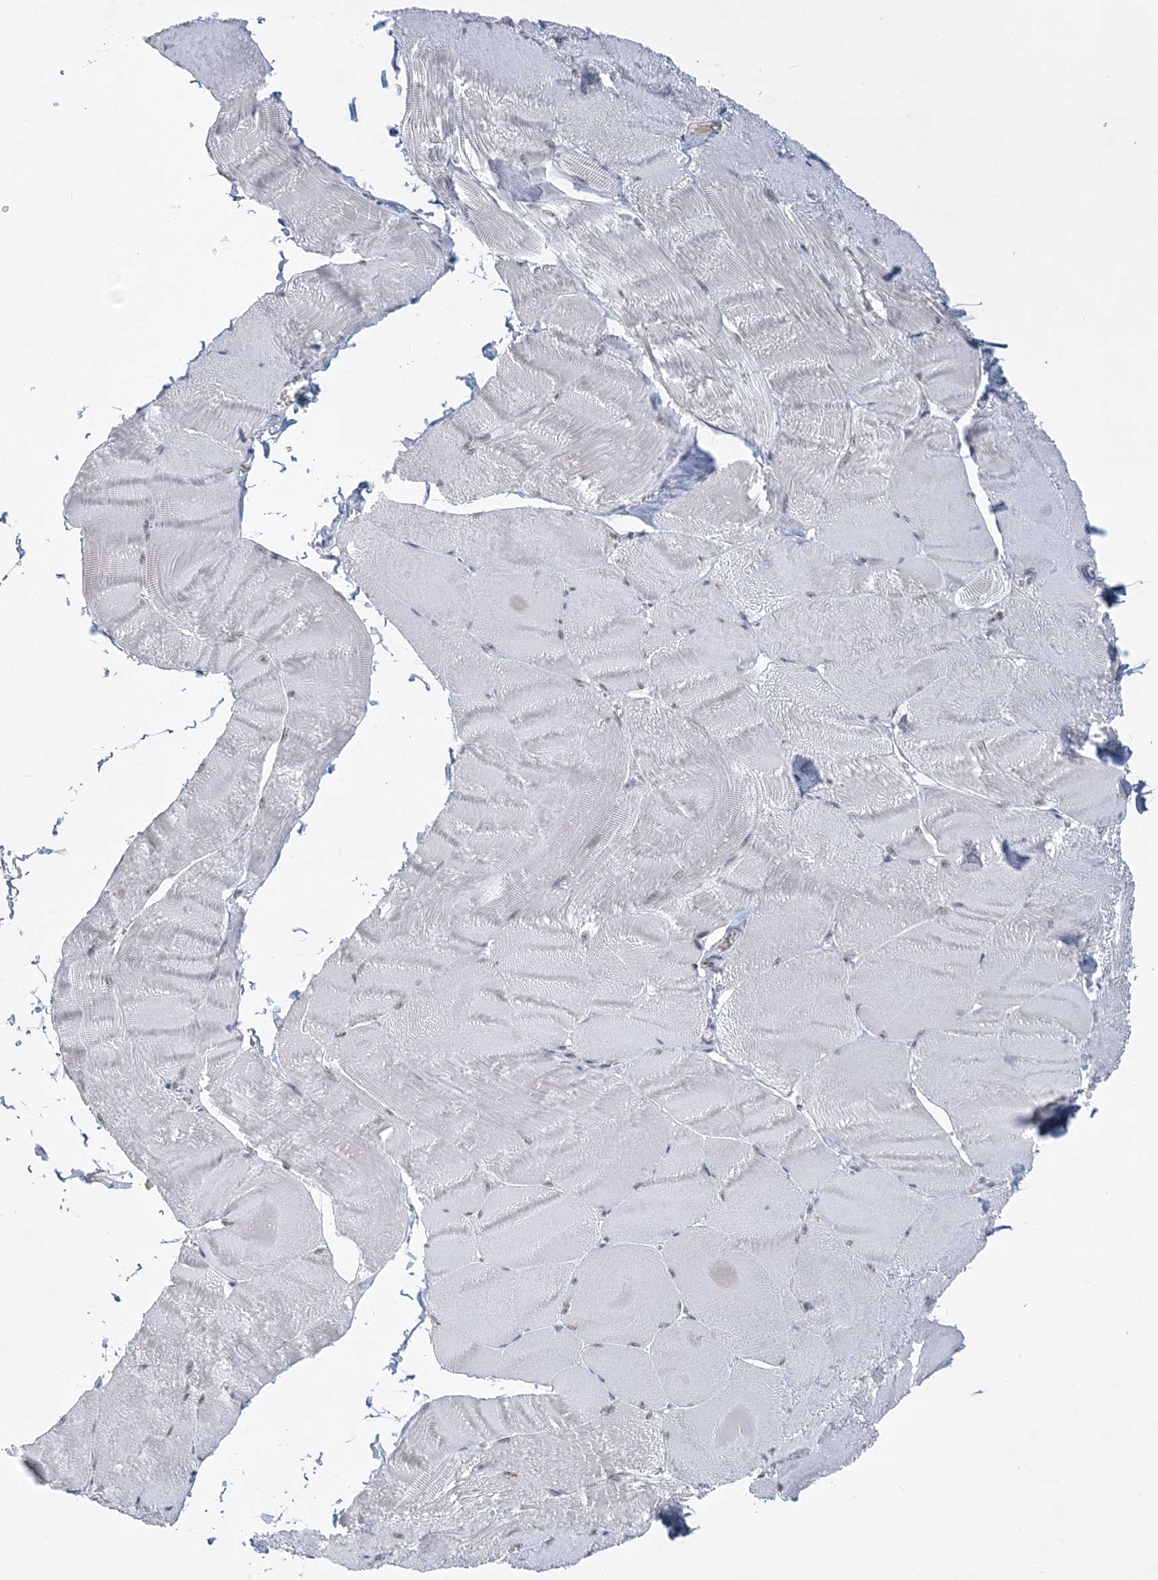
{"staining": {"intensity": "negative", "quantity": "none", "location": "none"}, "tissue": "skeletal muscle", "cell_type": "Myocytes", "image_type": "normal", "snomed": [{"axis": "morphology", "description": "Normal tissue, NOS"}, {"axis": "morphology", "description": "Basal cell carcinoma"}, {"axis": "topography", "description": "Skeletal muscle"}], "caption": "Immunohistochemistry image of unremarkable skeletal muscle stained for a protein (brown), which displays no expression in myocytes. The staining is performed using DAB (3,3'-diaminobenzidine) brown chromogen with nuclei counter-stained in using hematoxylin.", "gene": "KMT2D", "patient": {"sex": "female", "age": 64}}